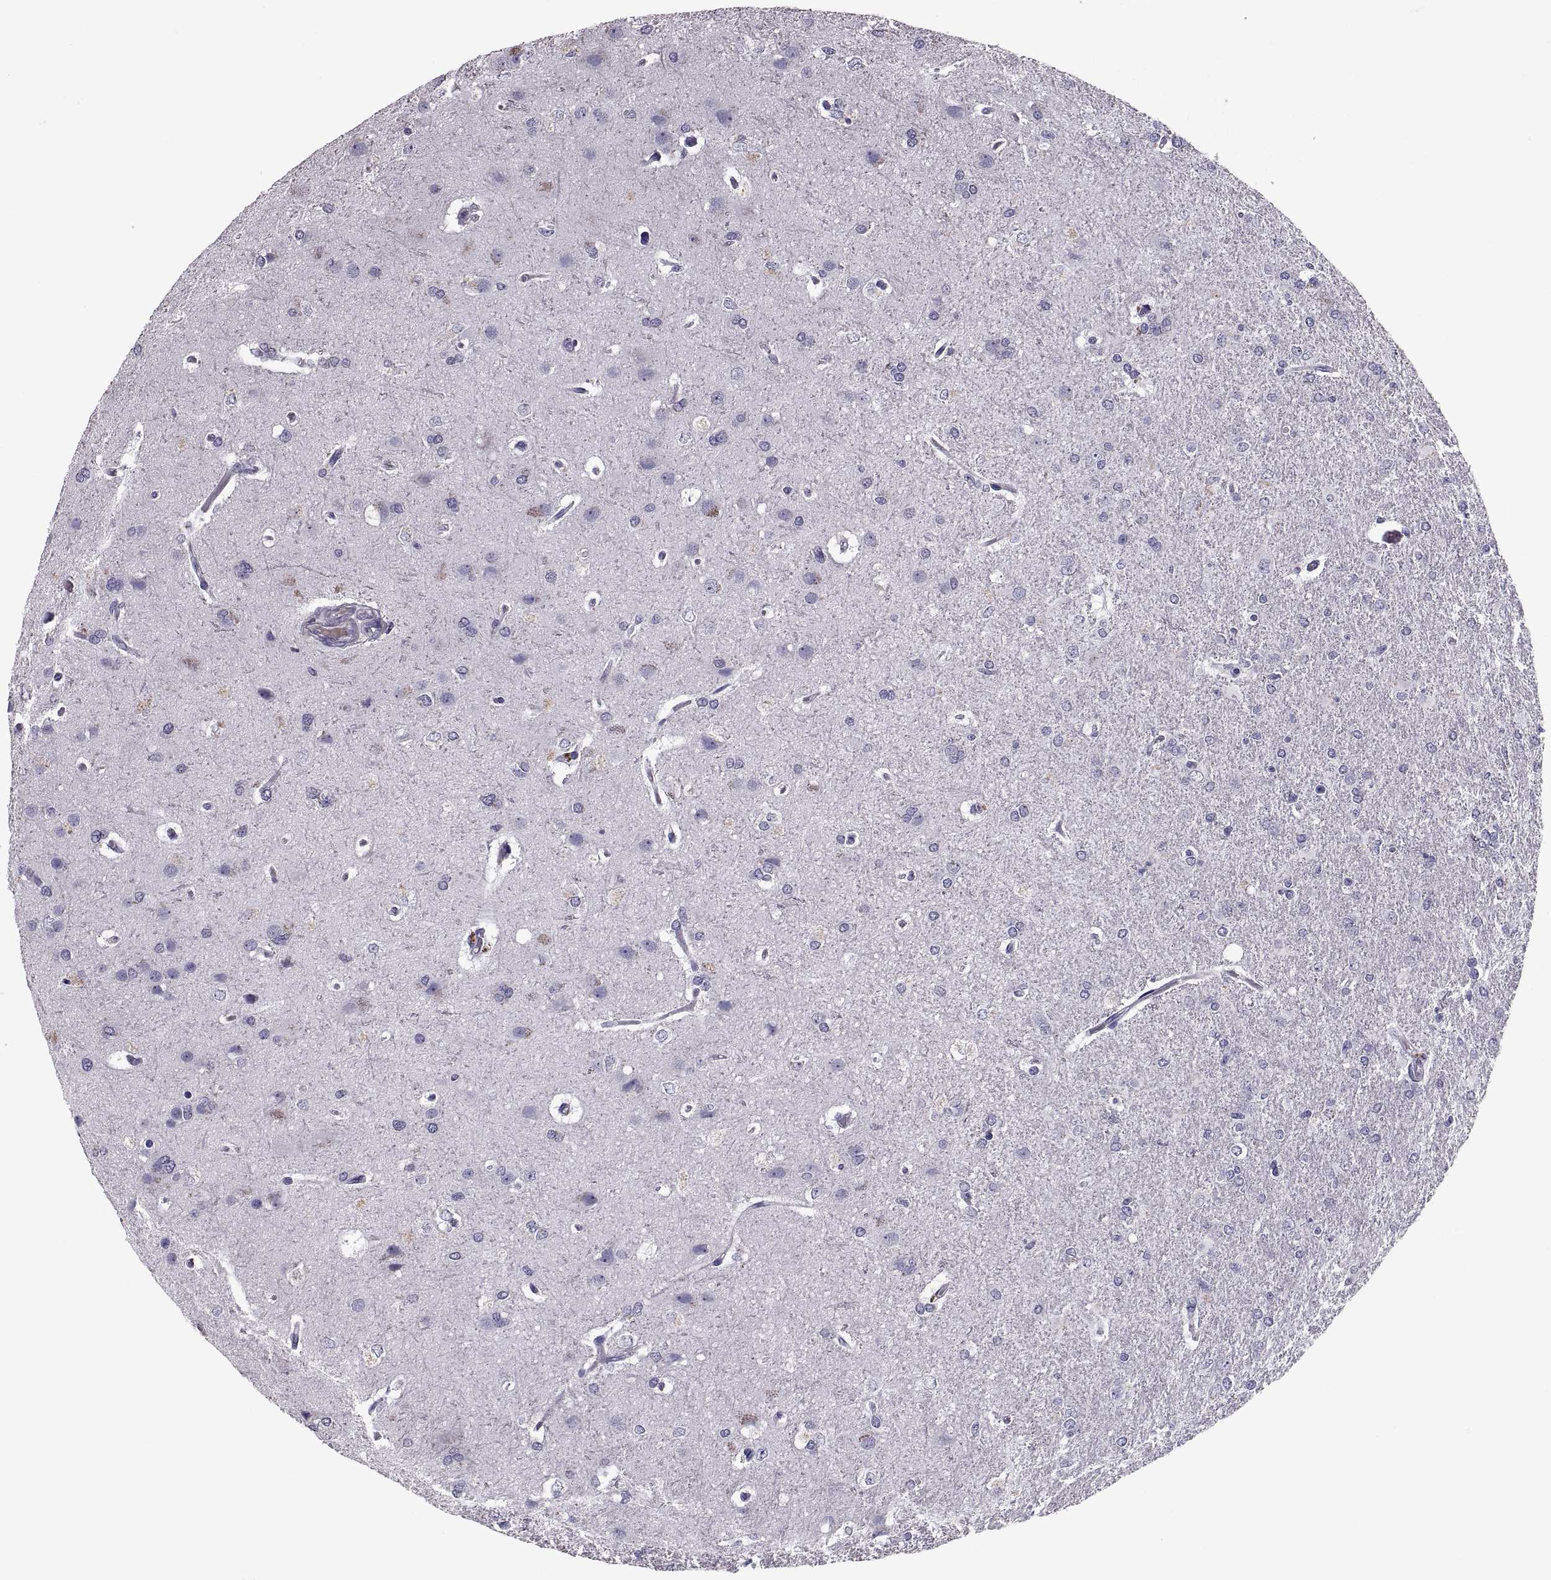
{"staining": {"intensity": "negative", "quantity": "none", "location": "none"}, "tissue": "glioma", "cell_type": "Tumor cells", "image_type": "cancer", "snomed": [{"axis": "morphology", "description": "Glioma, malignant, High grade"}, {"axis": "topography", "description": "Brain"}], "caption": "IHC histopathology image of glioma stained for a protein (brown), which reveals no staining in tumor cells.", "gene": "PDZRN4", "patient": {"sex": "male", "age": 68}}